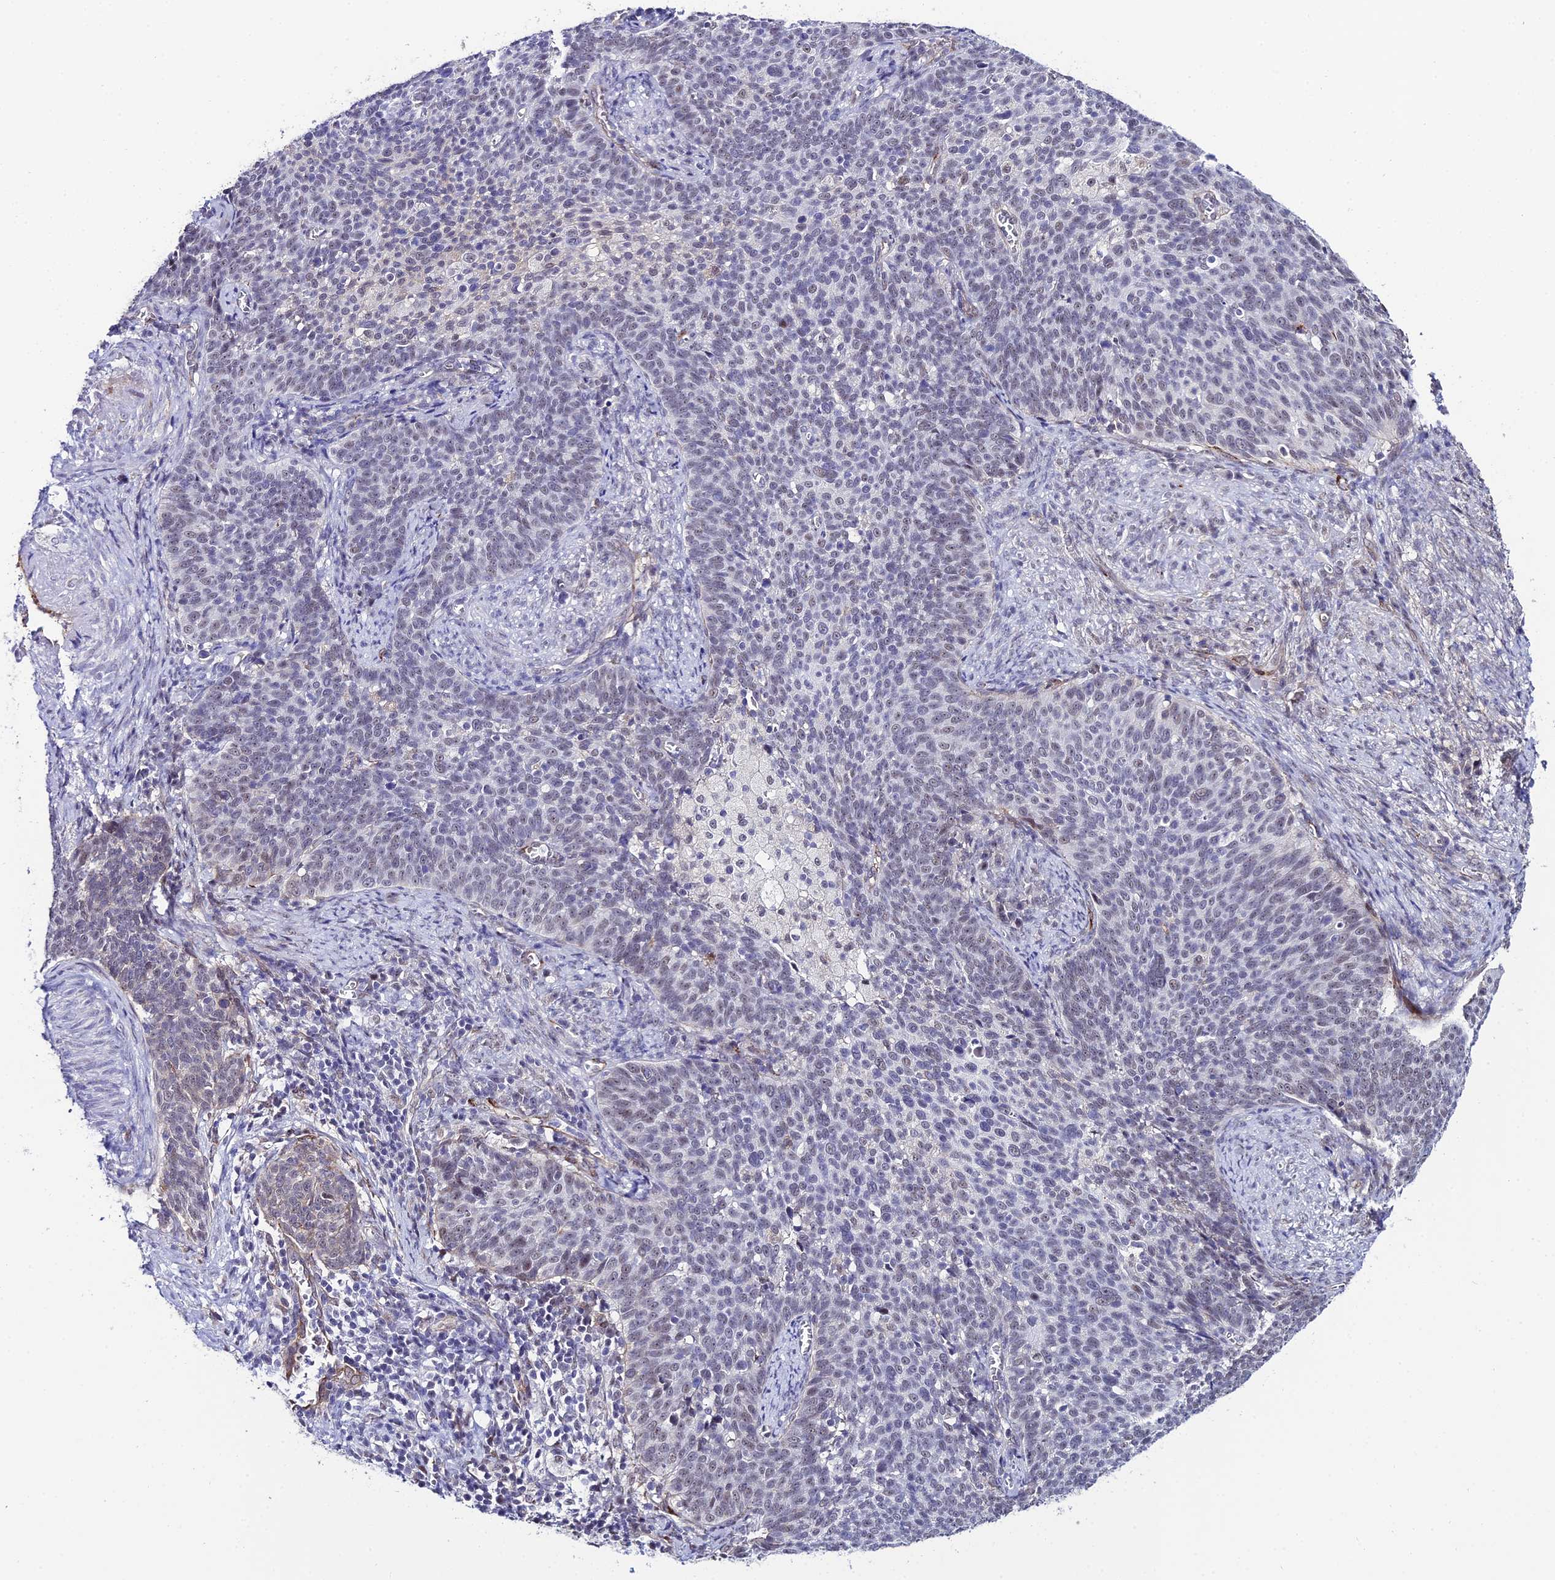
{"staining": {"intensity": "negative", "quantity": "none", "location": "none"}, "tissue": "cervical cancer", "cell_type": "Tumor cells", "image_type": "cancer", "snomed": [{"axis": "morphology", "description": "Normal tissue, NOS"}, {"axis": "morphology", "description": "Squamous cell carcinoma, NOS"}, {"axis": "topography", "description": "Cervix"}], "caption": "The histopathology image reveals no significant staining in tumor cells of cervical cancer (squamous cell carcinoma).", "gene": "SYT15", "patient": {"sex": "female", "age": 39}}